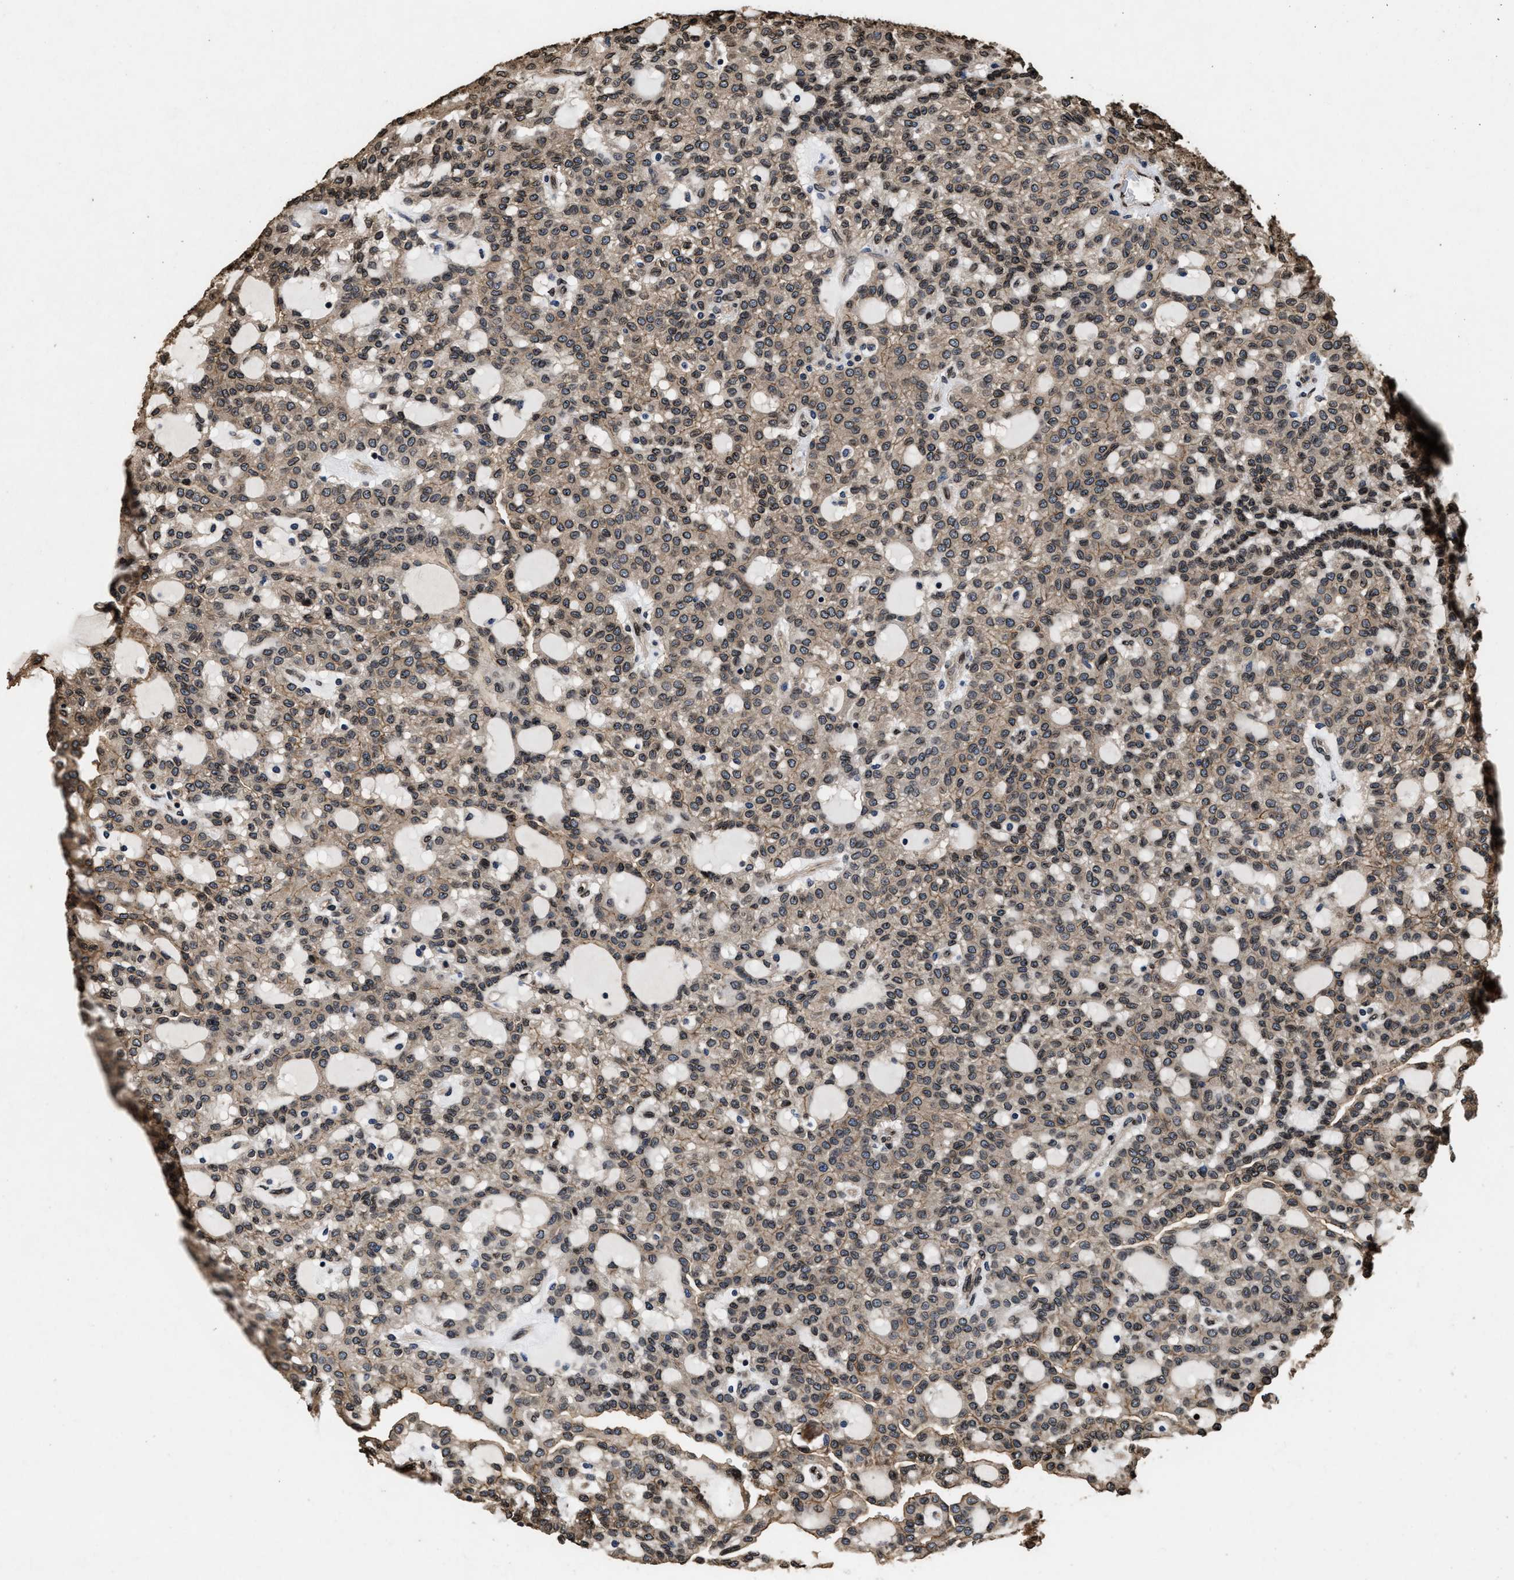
{"staining": {"intensity": "moderate", "quantity": ">75%", "location": "cytoplasmic/membranous"}, "tissue": "renal cancer", "cell_type": "Tumor cells", "image_type": "cancer", "snomed": [{"axis": "morphology", "description": "Adenocarcinoma, NOS"}, {"axis": "topography", "description": "Kidney"}], "caption": "This is a photomicrograph of immunohistochemistry (IHC) staining of renal adenocarcinoma, which shows moderate positivity in the cytoplasmic/membranous of tumor cells.", "gene": "ACCS", "patient": {"sex": "male", "age": 63}}